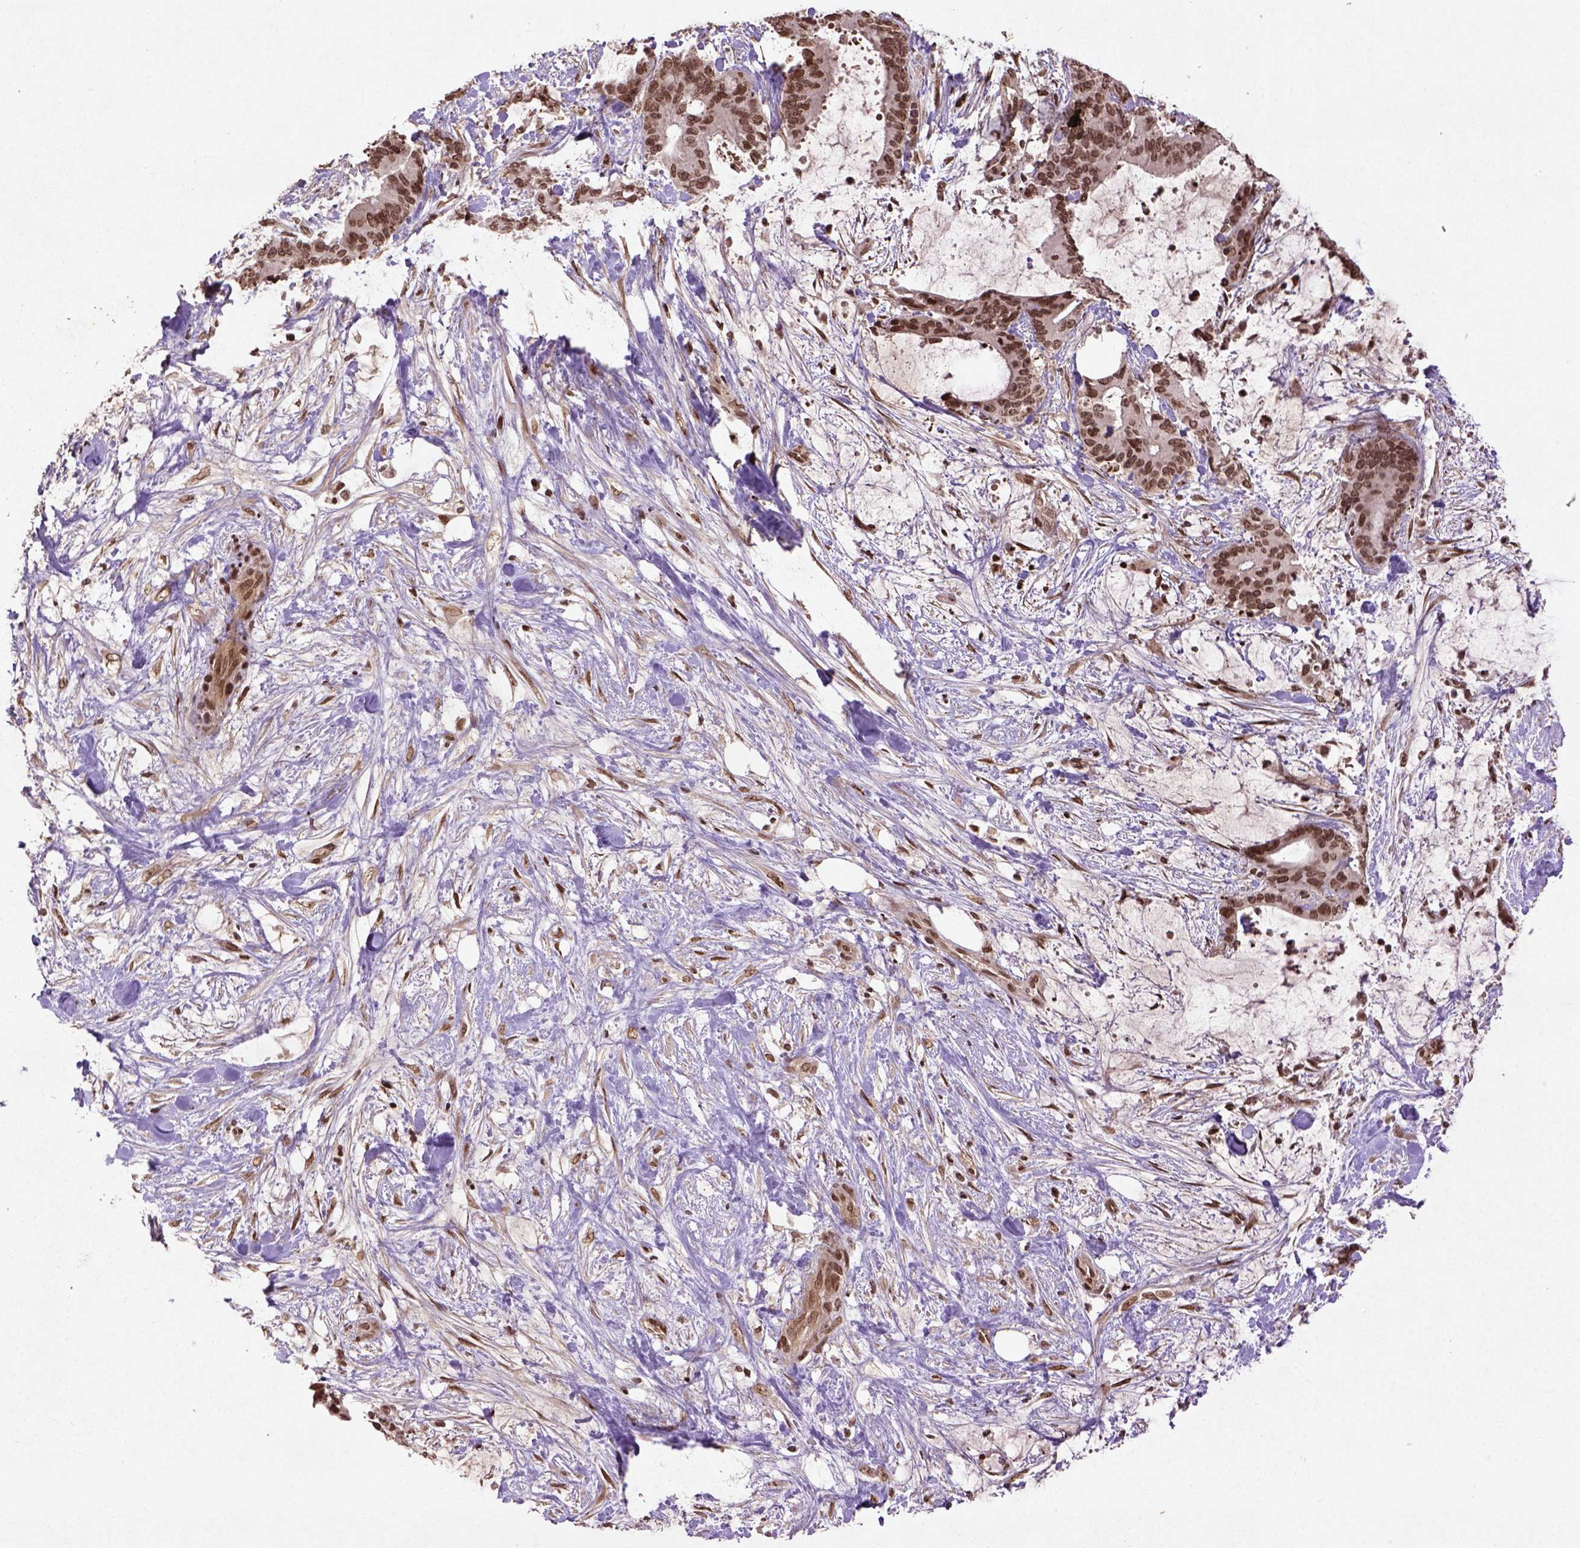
{"staining": {"intensity": "moderate", "quantity": ">75%", "location": "nuclear"}, "tissue": "liver cancer", "cell_type": "Tumor cells", "image_type": "cancer", "snomed": [{"axis": "morphology", "description": "Cholangiocarcinoma"}, {"axis": "topography", "description": "Liver"}], "caption": "High-power microscopy captured an IHC histopathology image of liver cholangiocarcinoma, revealing moderate nuclear expression in approximately >75% of tumor cells. The staining is performed using DAB (3,3'-diaminobenzidine) brown chromogen to label protein expression. The nuclei are counter-stained blue using hematoxylin.", "gene": "BANF1", "patient": {"sex": "female", "age": 73}}